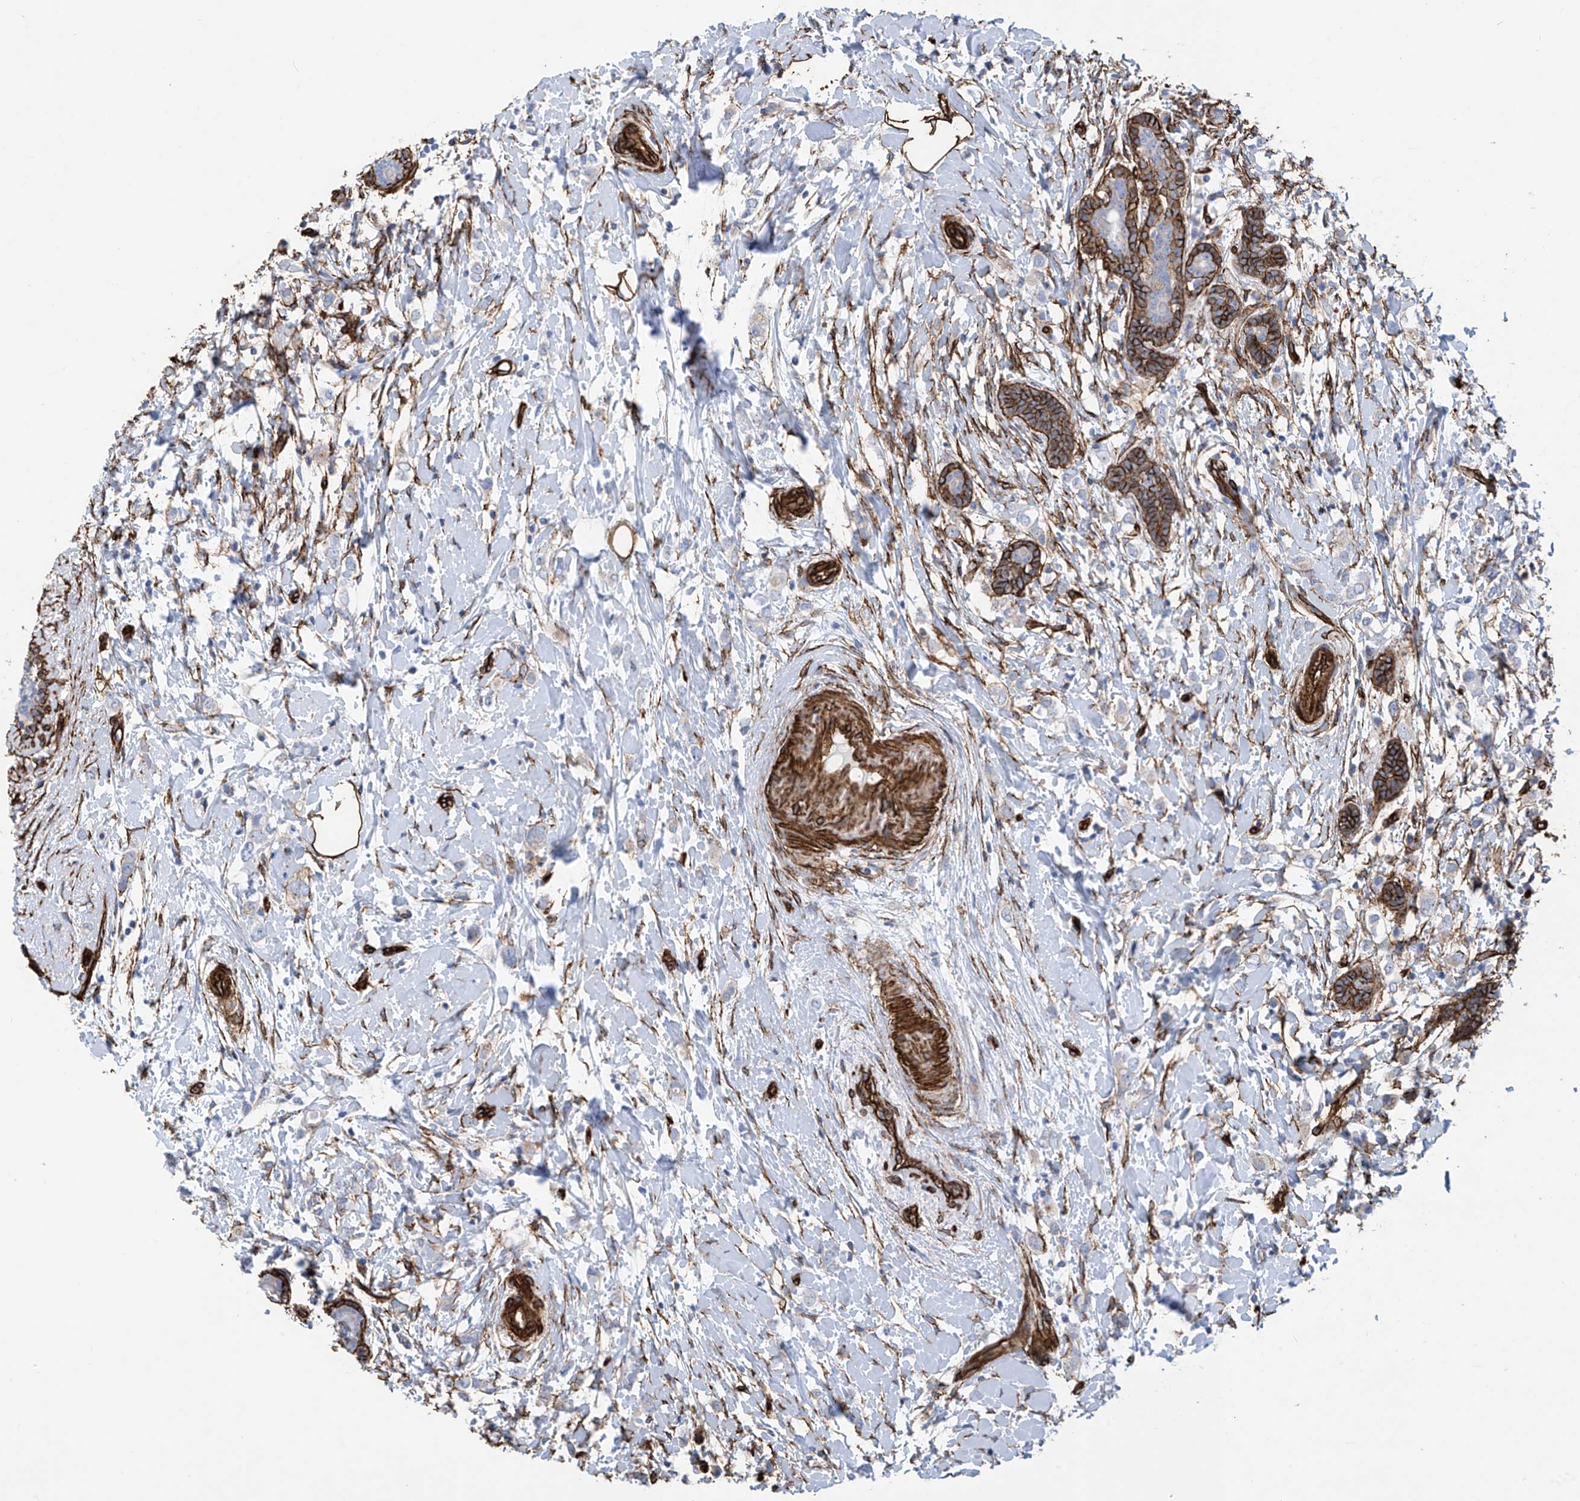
{"staining": {"intensity": "negative", "quantity": "none", "location": "none"}, "tissue": "breast cancer", "cell_type": "Tumor cells", "image_type": "cancer", "snomed": [{"axis": "morphology", "description": "Normal tissue, NOS"}, {"axis": "morphology", "description": "Lobular carcinoma"}, {"axis": "topography", "description": "Breast"}], "caption": "This photomicrograph is of breast cancer stained with immunohistochemistry to label a protein in brown with the nuclei are counter-stained blue. There is no expression in tumor cells.", "gene": "UBTD1", "patient": {"sex": "female", "age": 47}}